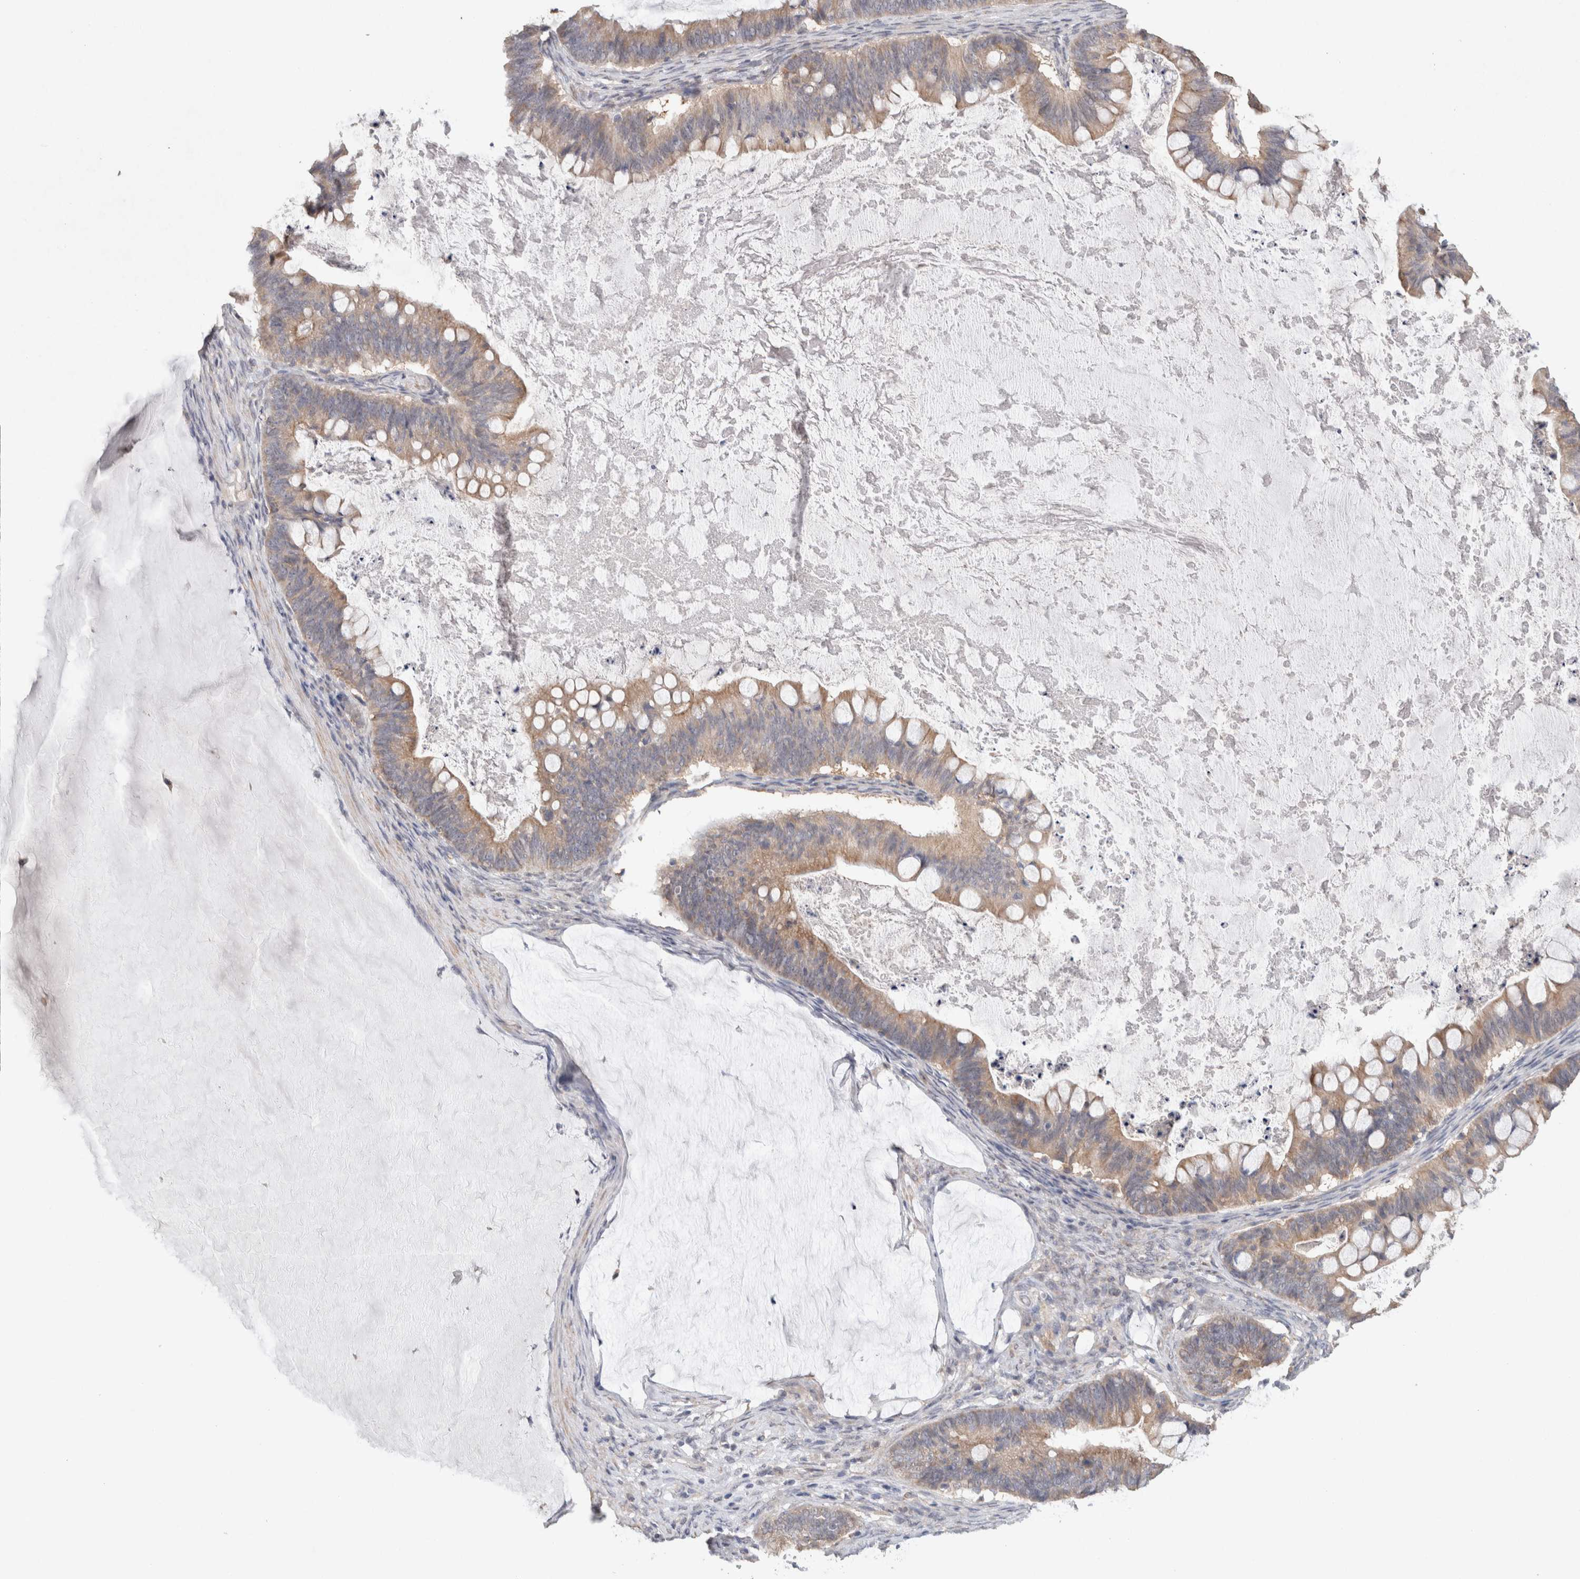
{"staining": {"intensity": "moderate", "quantity": ">75%", "location": "cytoplasmic/membranous"}, "tissue": "ovarian cancer", "cell_type": "Tumor cells", "image_type": "cancer", "snomed": [{"axis": "morphology", "description": "Cystadenocarcinoma, mucinous, NOS"}, {"axis": "topography", "description": "Ovary"}], "caption": "Immunohistochemical staining of mucinous cystadenocarcinoma (ovarian) reveals moderate cytoplasmic/membranous protein positivity in about >75% of tumor cells.", "gene": "RAB14", "patient": {"sex": "female", "age": 61}}